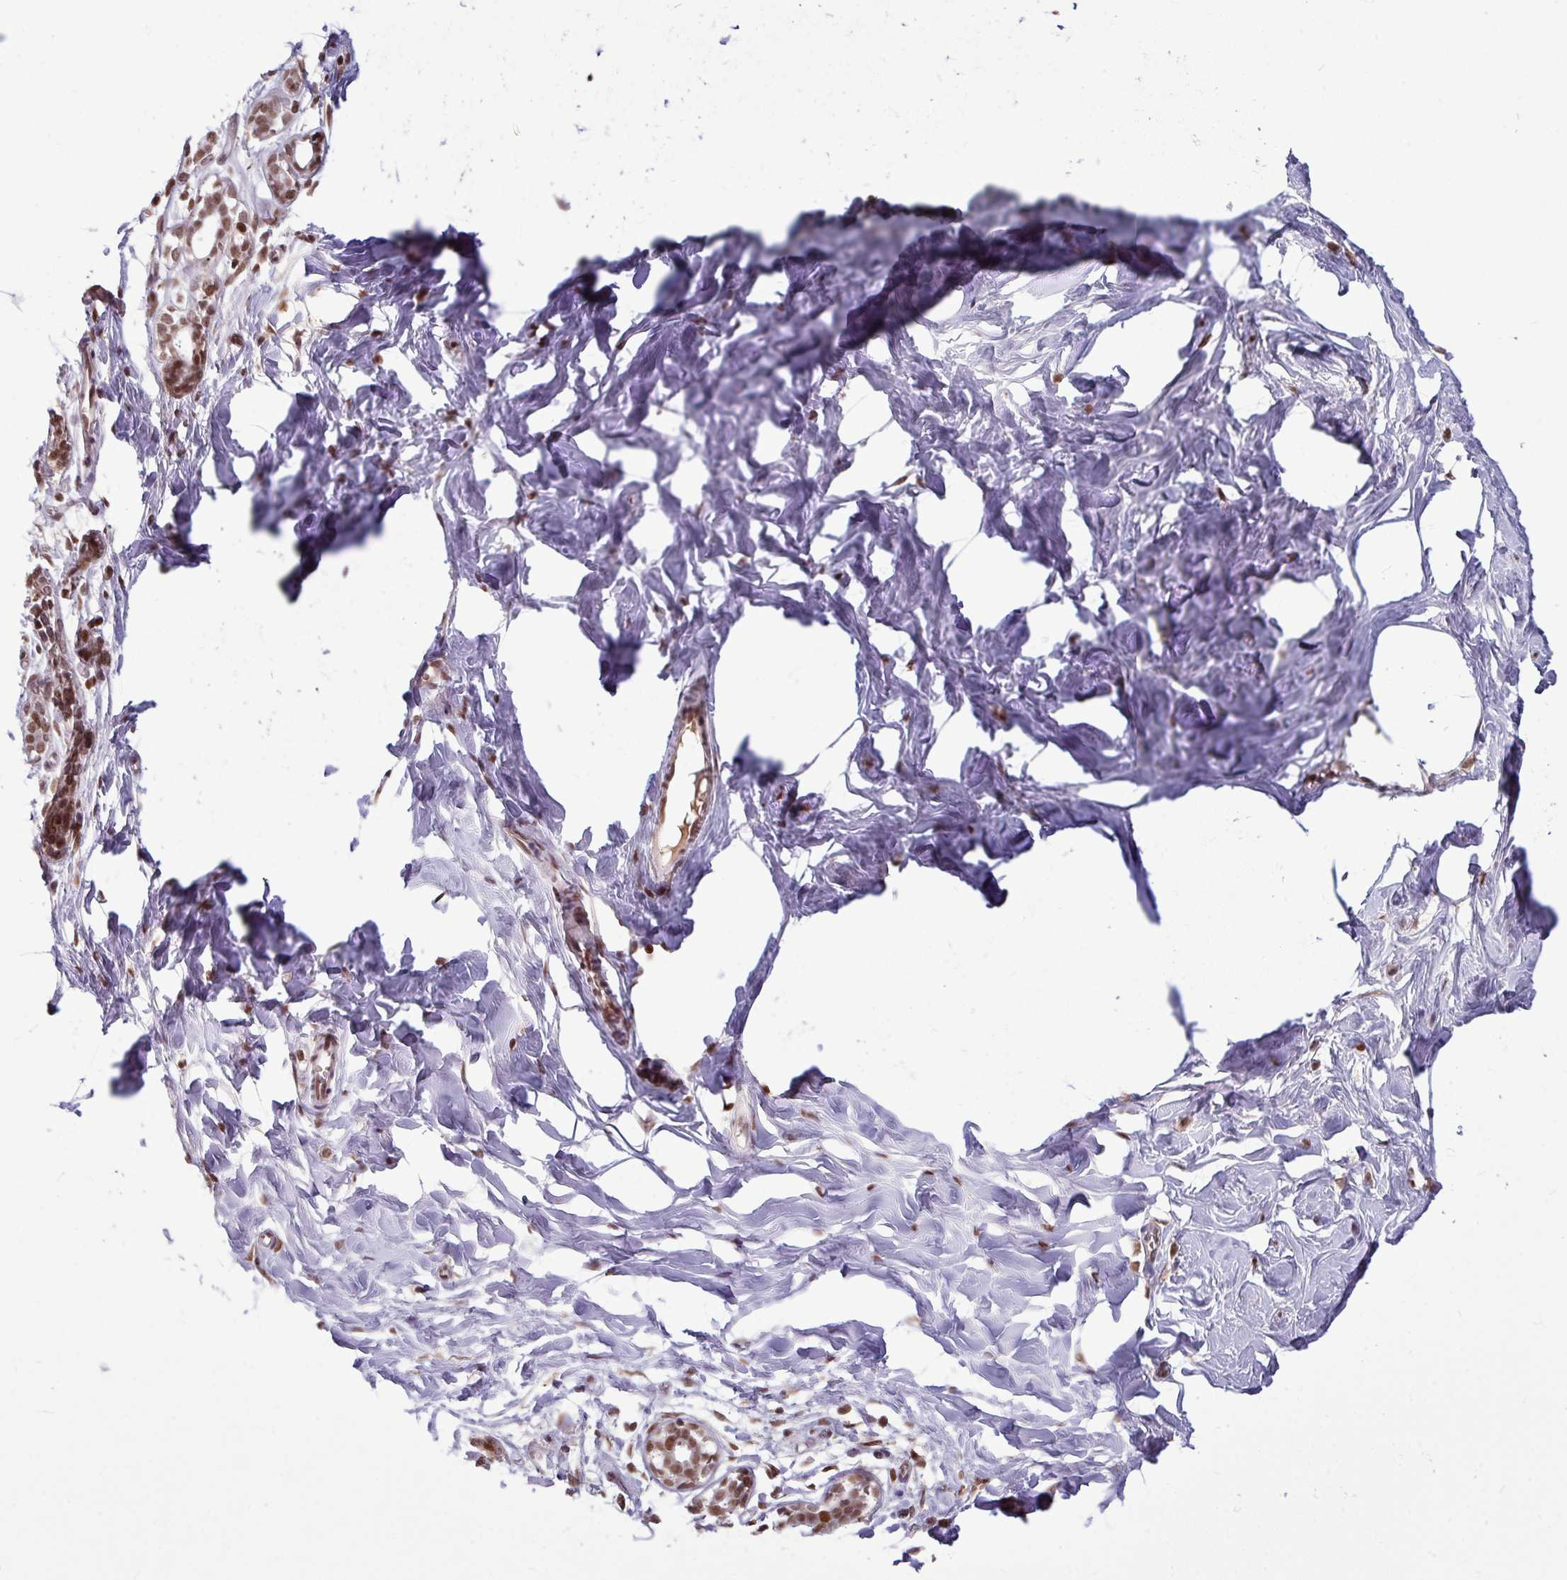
{"staining": {"intensity": "moderate", "quantity": ">75%", "location": "nuclear"}, "tissue": "breast", "cell_type": "Adipocytes", "image_type": "normal", "snomed": [{"axis": "morphology", "description": "Normal tissue, NOS"}, {"axis": "topography", "description": "Breast"}], "caption": "Immunohistochemical staining of benign human breast displays moderate nuclear protein positivity in approximately >75% of adipocytes.", "gene": "TDG", "patient": {"sex": "female", "age": 27}}